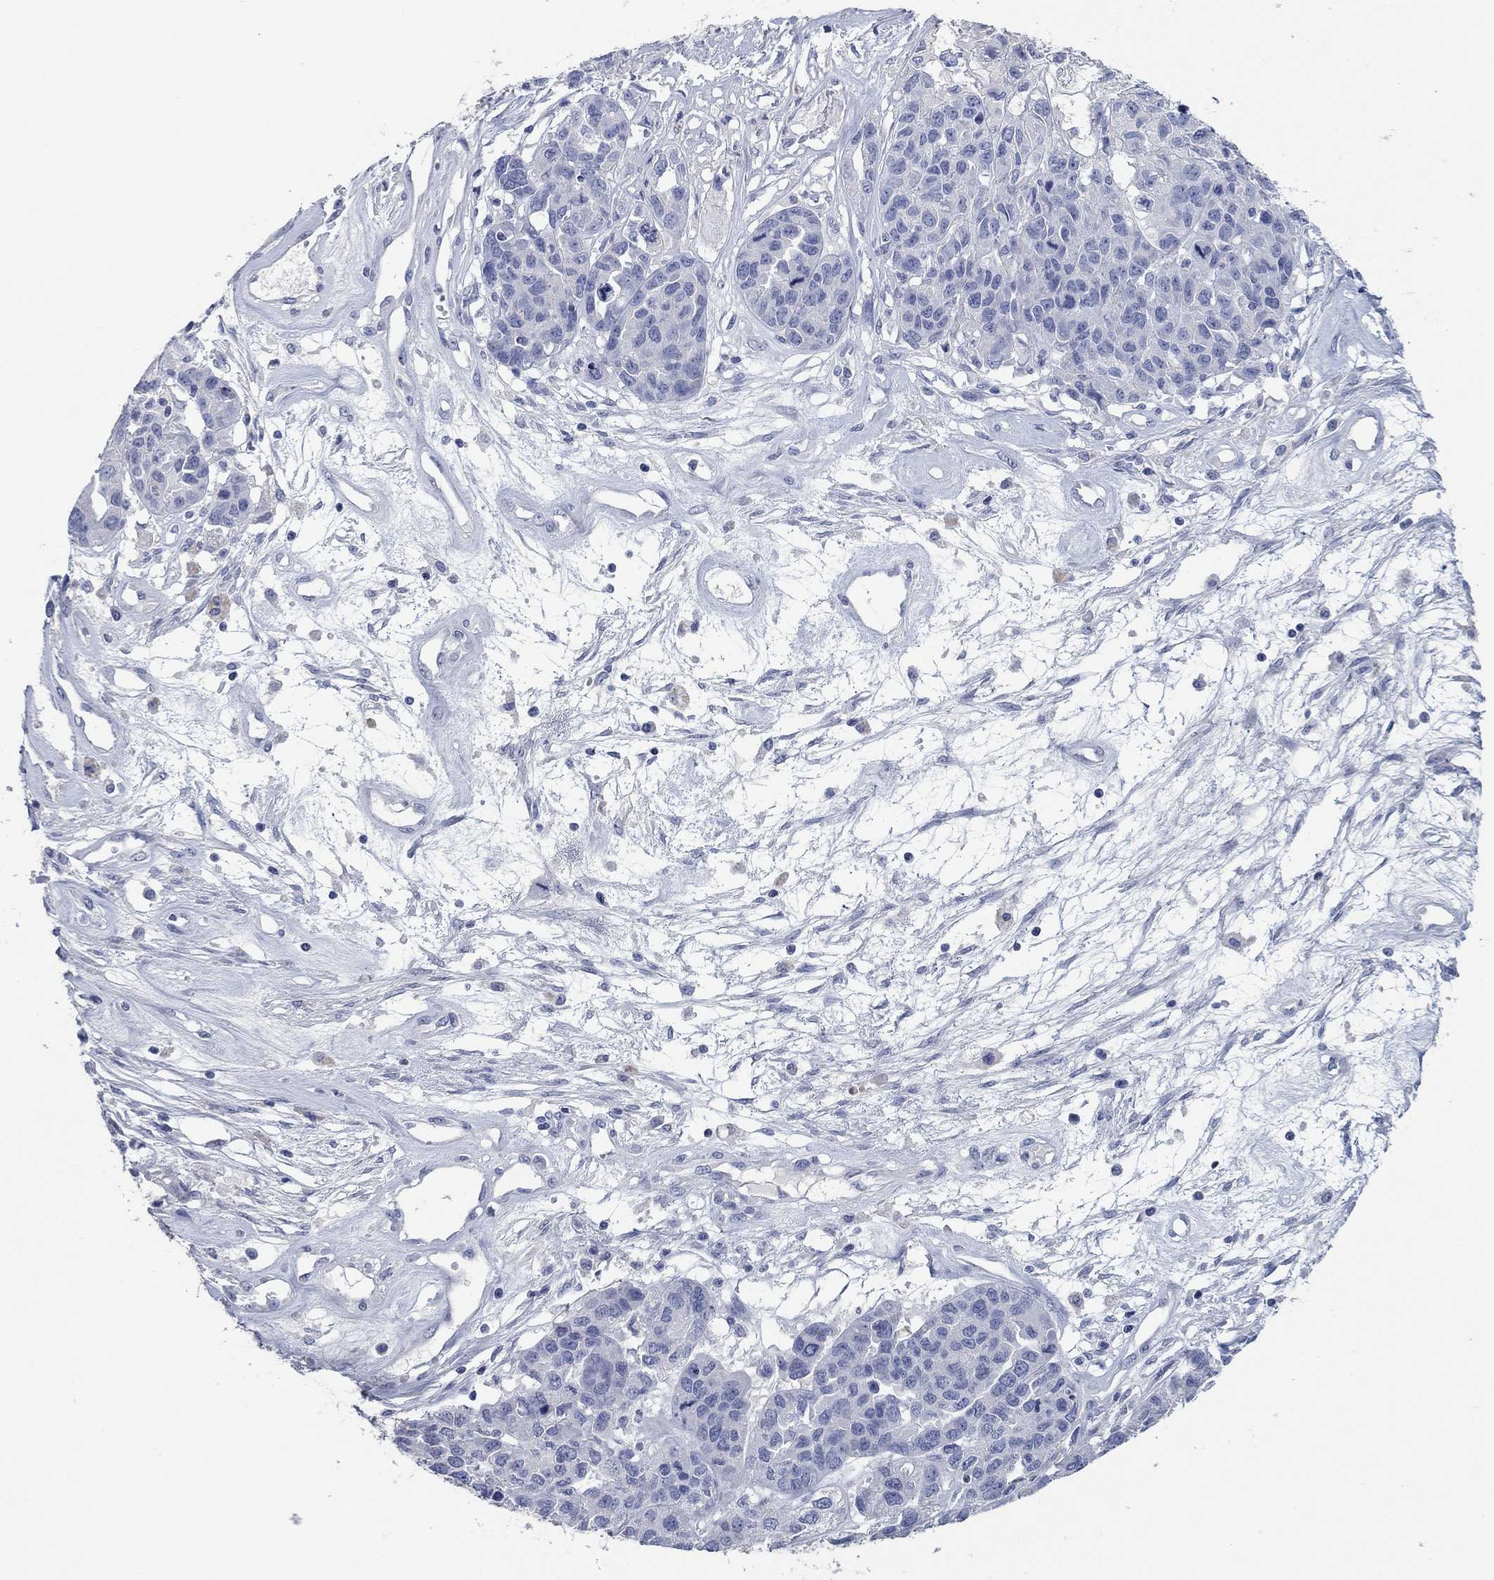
{"staining": {"intensity": "negative", "quantity": "none", "location": "none"}, "tissue": "ovarian cancer", "cell_type": "Tumor cells", "image_type": "cancer", "snomed": [{"axis": "morphology", "description": "Cystadenocarcinoma, serous, NOS"}, {"axis": "topography", "description": "Ovary"}], "caption": "Immunohistochemical staining of human ovarian cancer (serous cystadenocarcinoma) exhibits no significant positivity in tumor cells.", "gene": "POU5F1", "patient": {"sex": "female", "age": 87}}